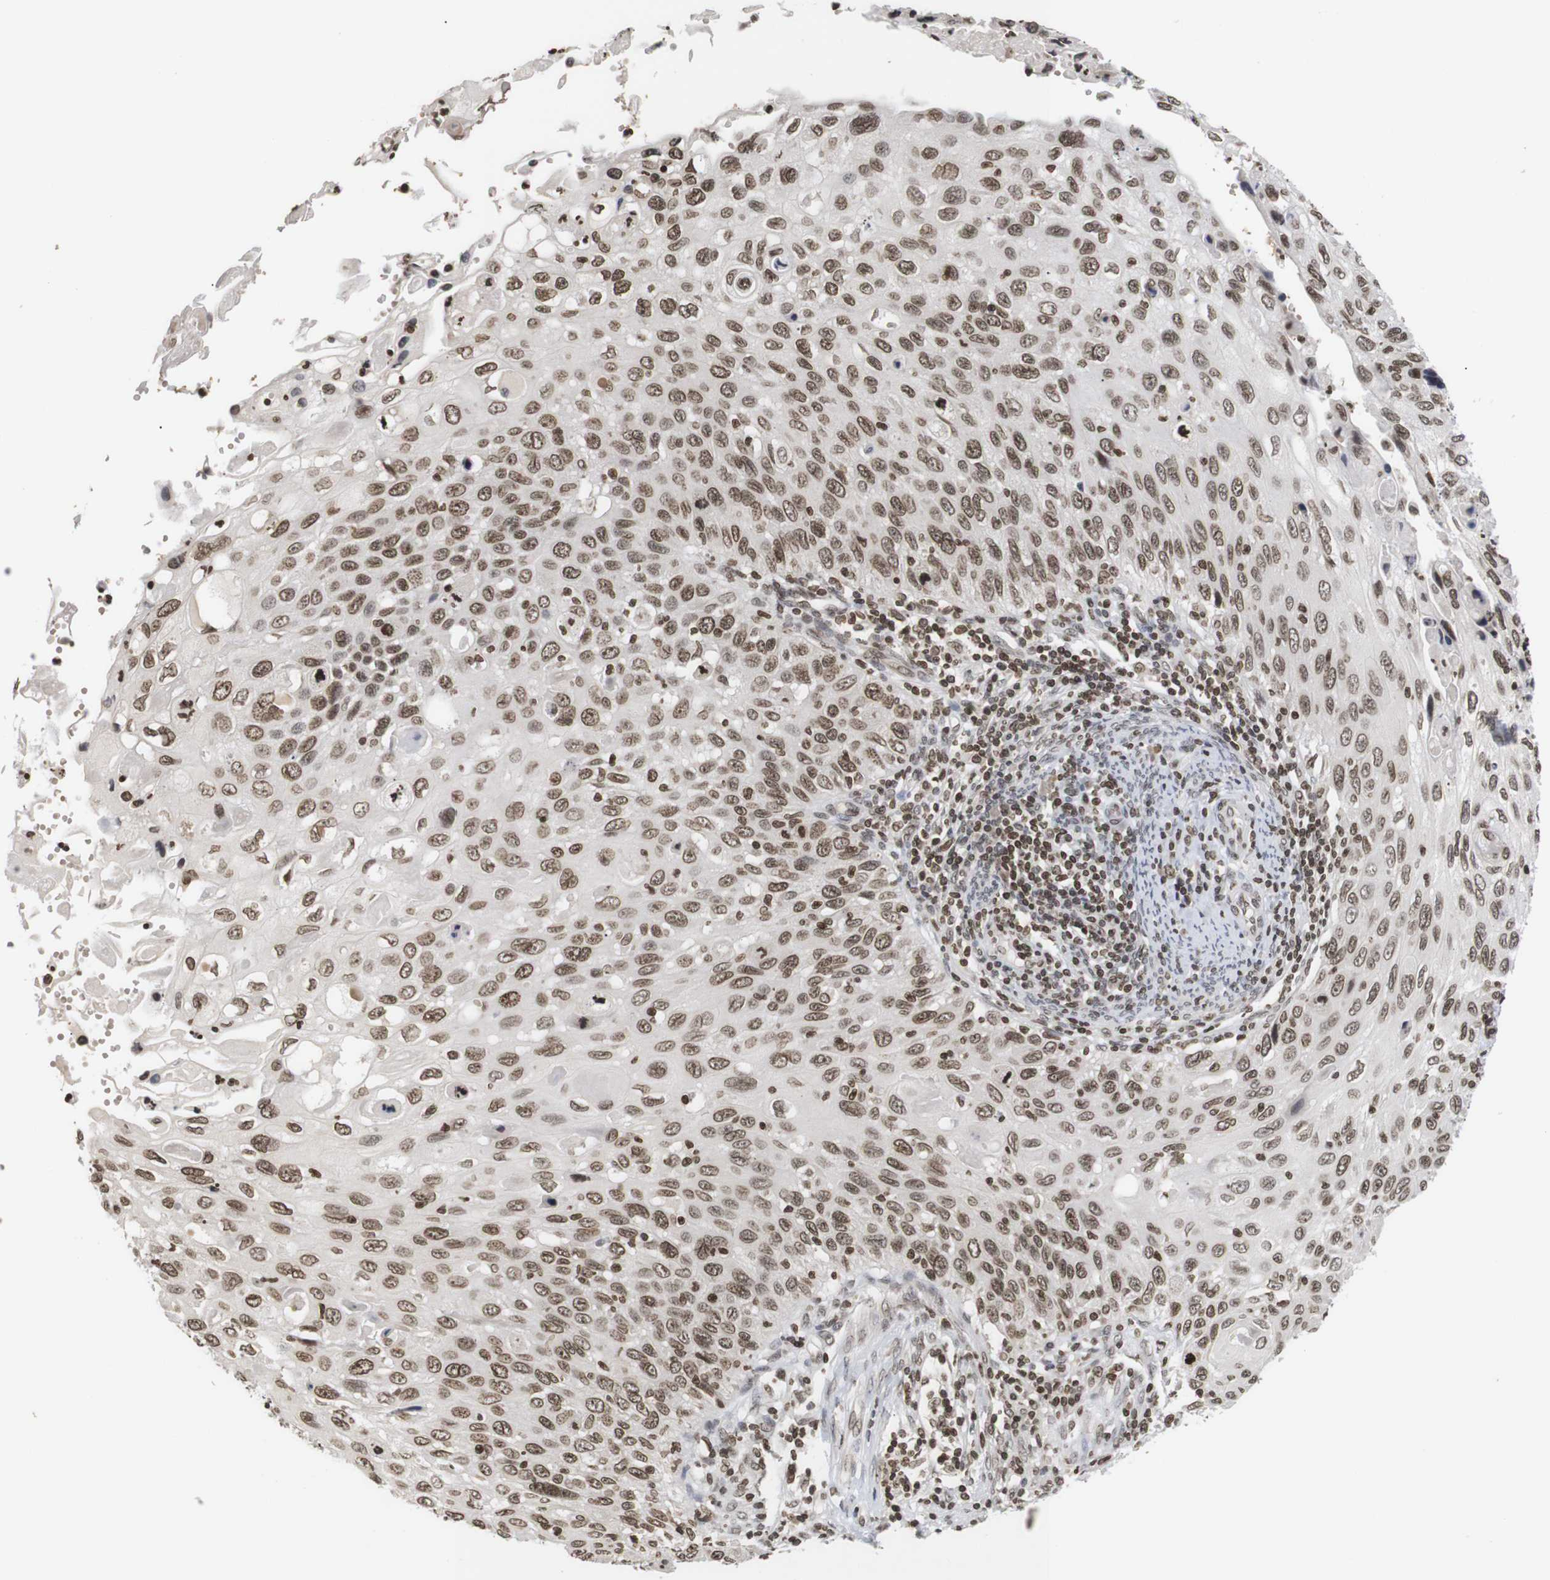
{"staining": {"intensity": "moderate", "quantity": ">75%", "location": "nuclear"}, "tissue": "cervical cancer", "cell_type": "Tumor cells", "image_type": "cancer", "snomed": [{"axis": "morphology", "description": "Squamous cell carcinoma, NOS"}, {"axis": "topography", "description": "Cervix"}], "caption": "Tumor cells exhibit medium levels of moderate nuclear staining in about >75% of cells in human cervical cancer.", "gene": "ETV5", "patient": {"sex": "female", "age": 70}}